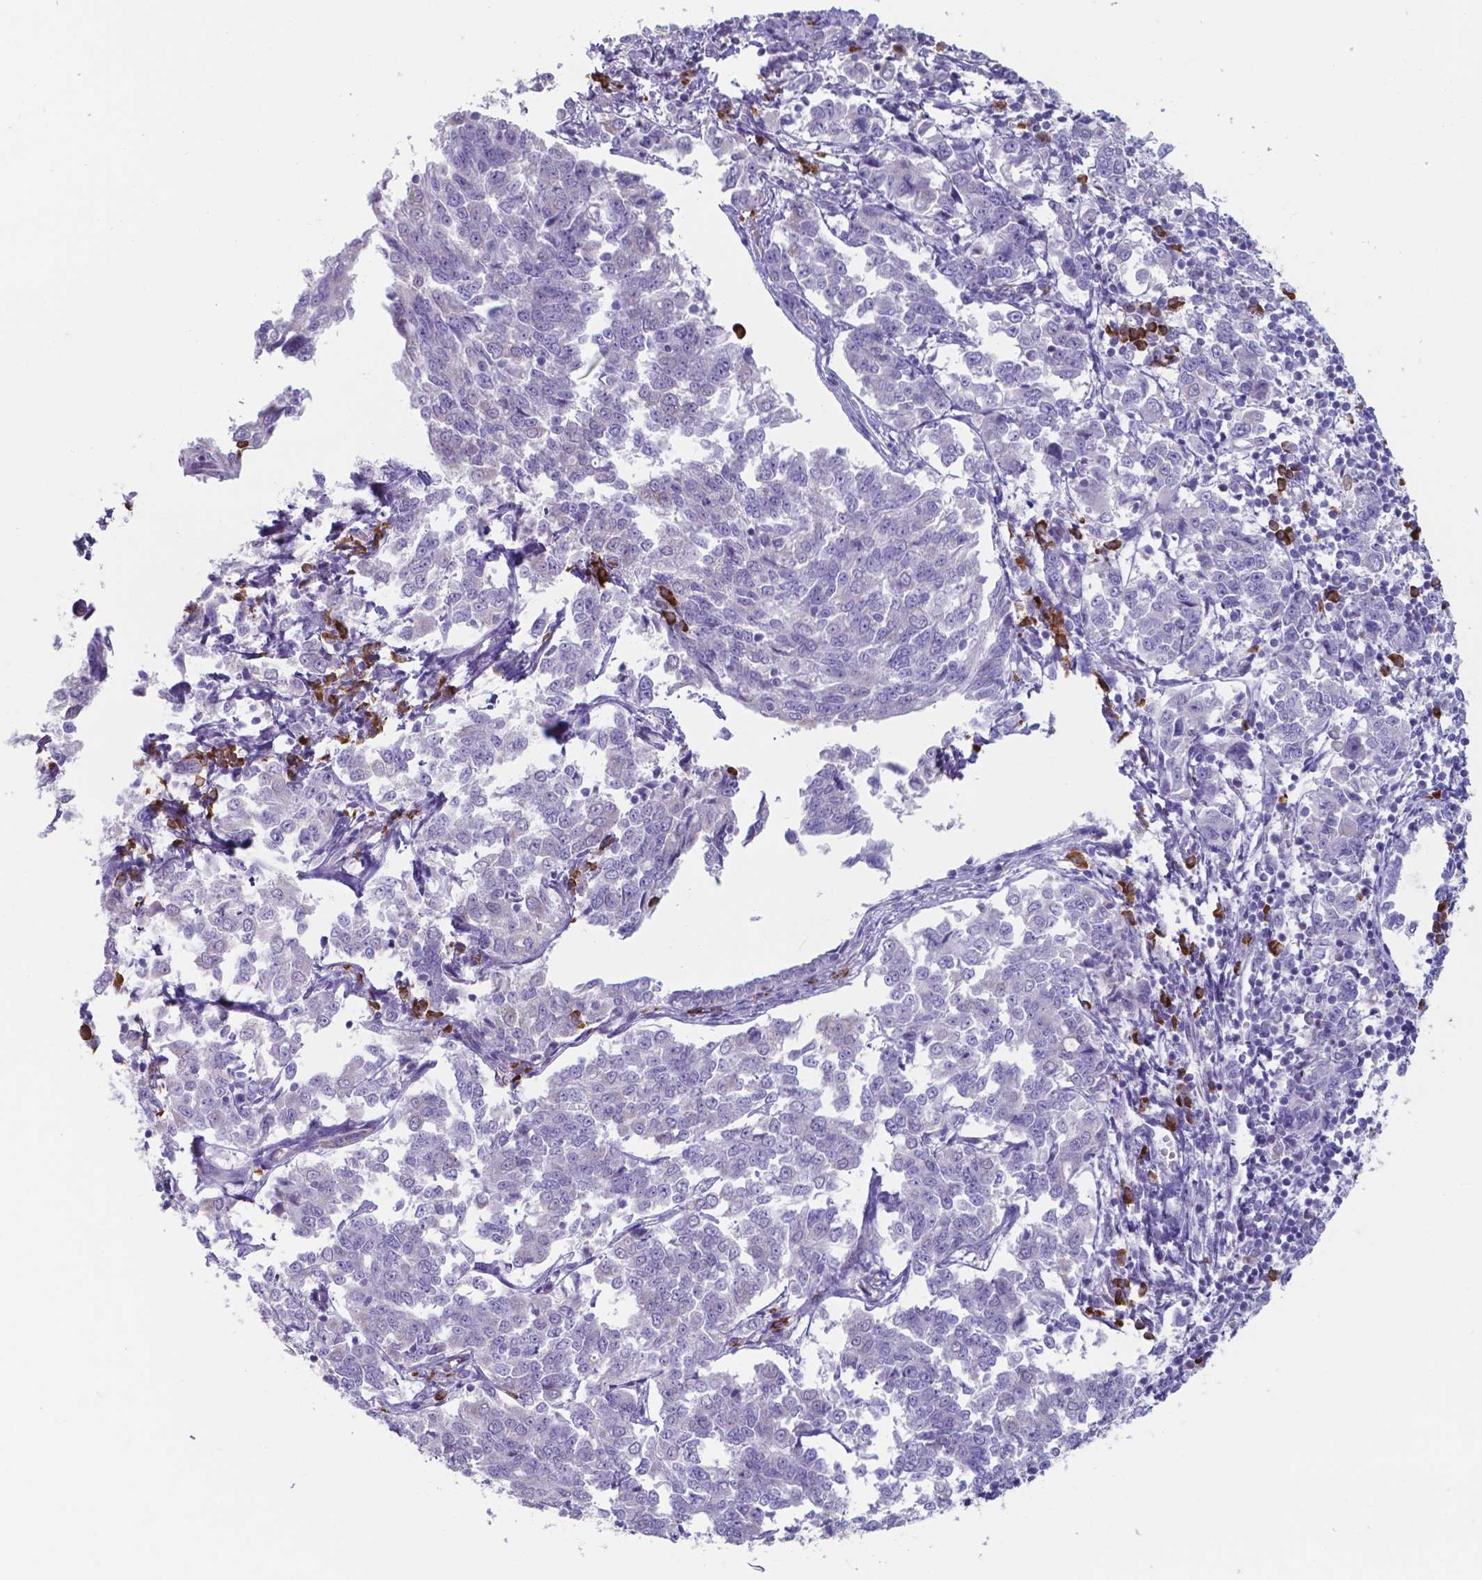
{"staining": {"intensity": "negative", "quantity": "none", "location": "none"}, "tissue": "endometrial cancer", "cell_type": "Tumor cells", "image_type": "cancer", "snomed": [{"axis": "morphology", "description": "Adenocarcinoma, NOS"}, {"axis": "topography", "description": "Endometrium"}], "caption": "DAB (3,3'-diaminobenzidine) immunohistochemical staining of endometrial adenocarcinoma shows no significant expression in tumor cells. The staining was performed using DAB to visualize the protein expression in brown, while the nuclei were stained in blue with hematoxylin (Magnification: 20x).", "gene": "UBE2J1", "patient": {"sex": "female", "age": 43}}